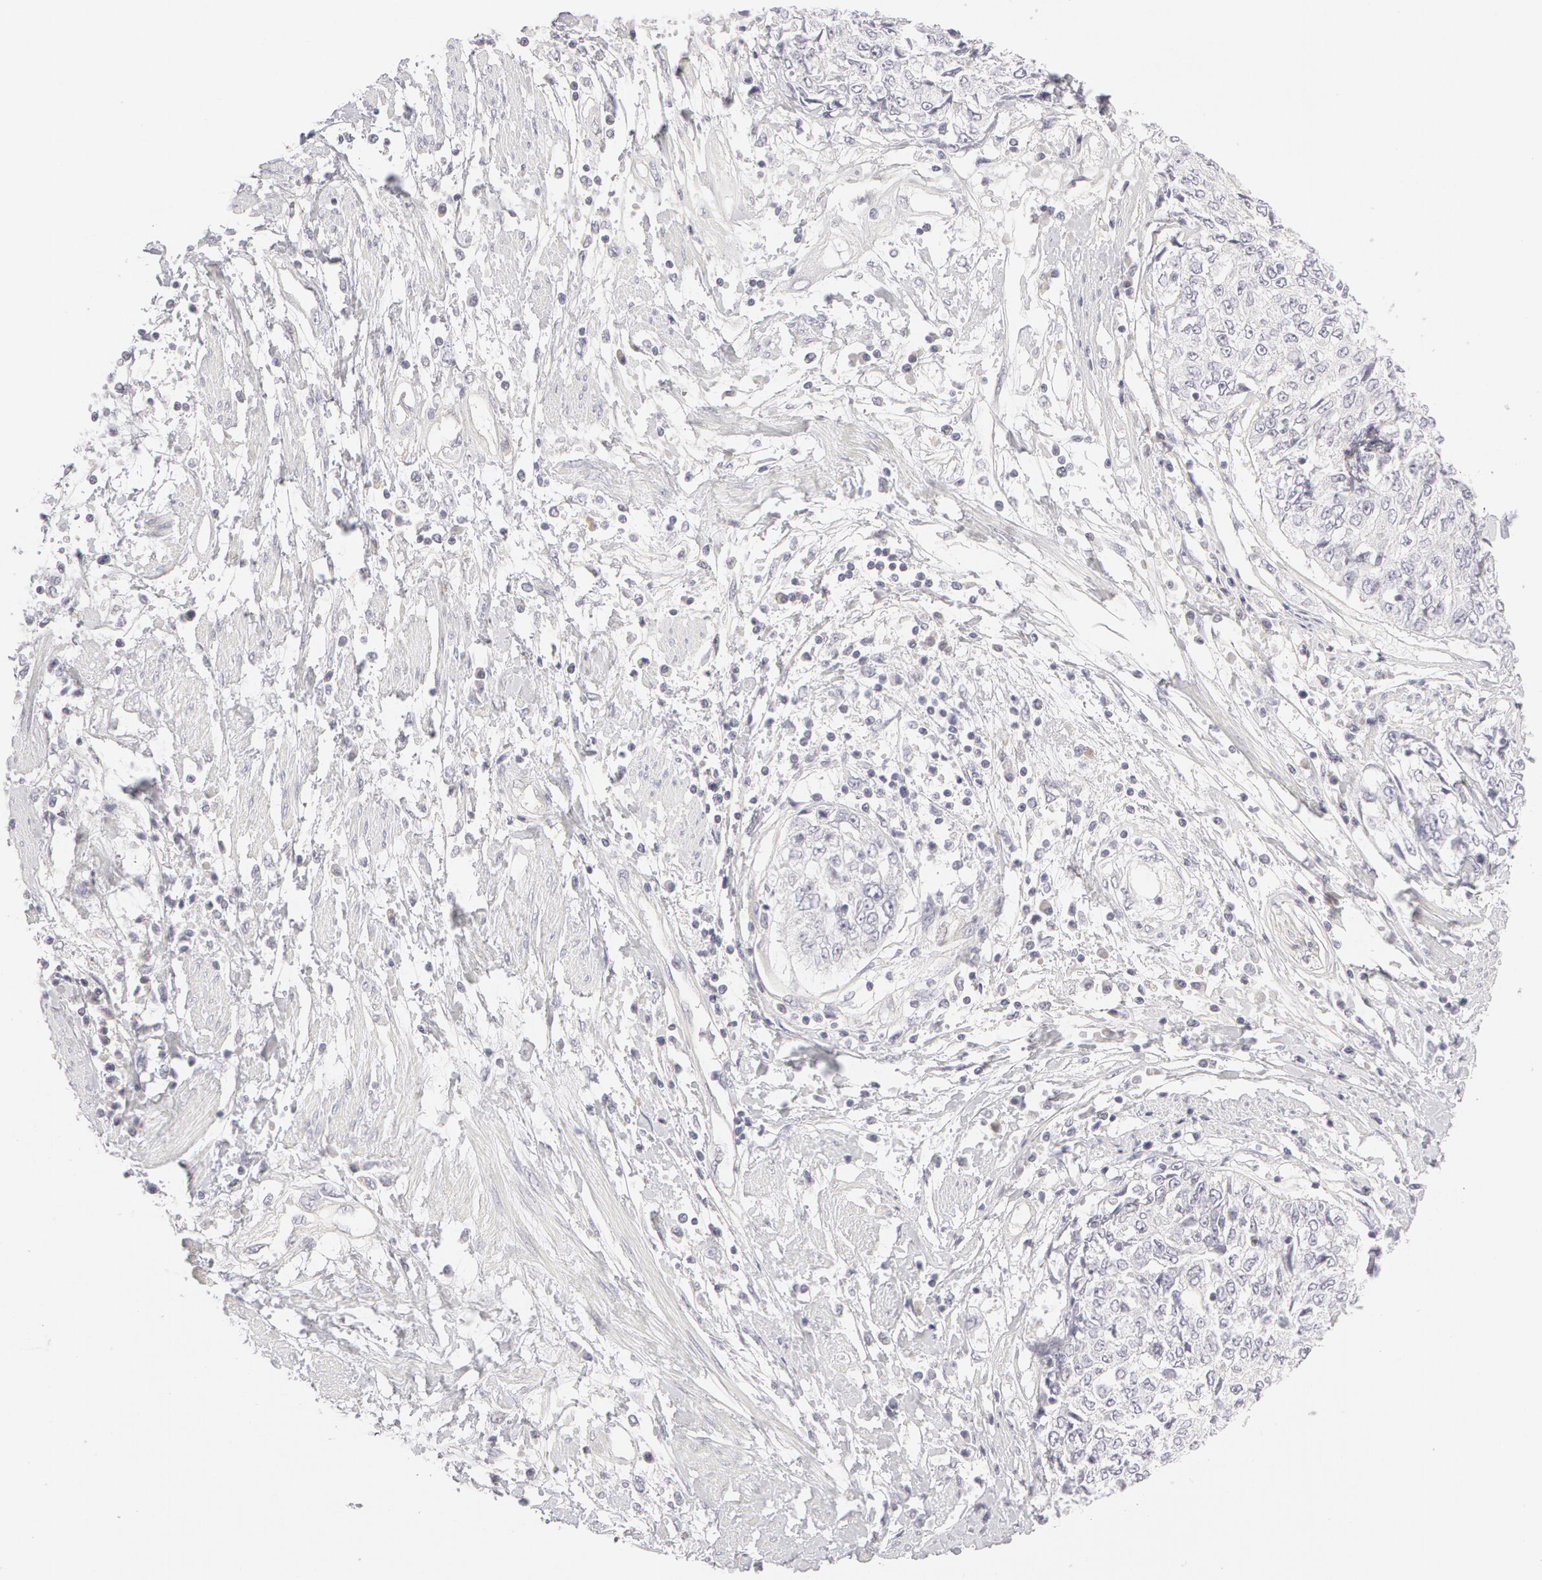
{"staining": {"intensity": "negative", "quantity": "none", "location": "none"}, "tissue": "cervical cancer", "cell_type": "Tumor cells", "image_type": "cancer", "snomed": [{"axis": "morphology", "description": "Squamous cell carcinoma, NOS"}, {"axis": "topography", "description": "Cervix"}], "caption": "Immunohistochemistry (IHC) image of human cervical squamous cell carcinoma stained for a protein (brown), which demonstrates no staining in tumor cells.", "gene": "ABCB1", "patient": {"sex": "female", "age": 57}}